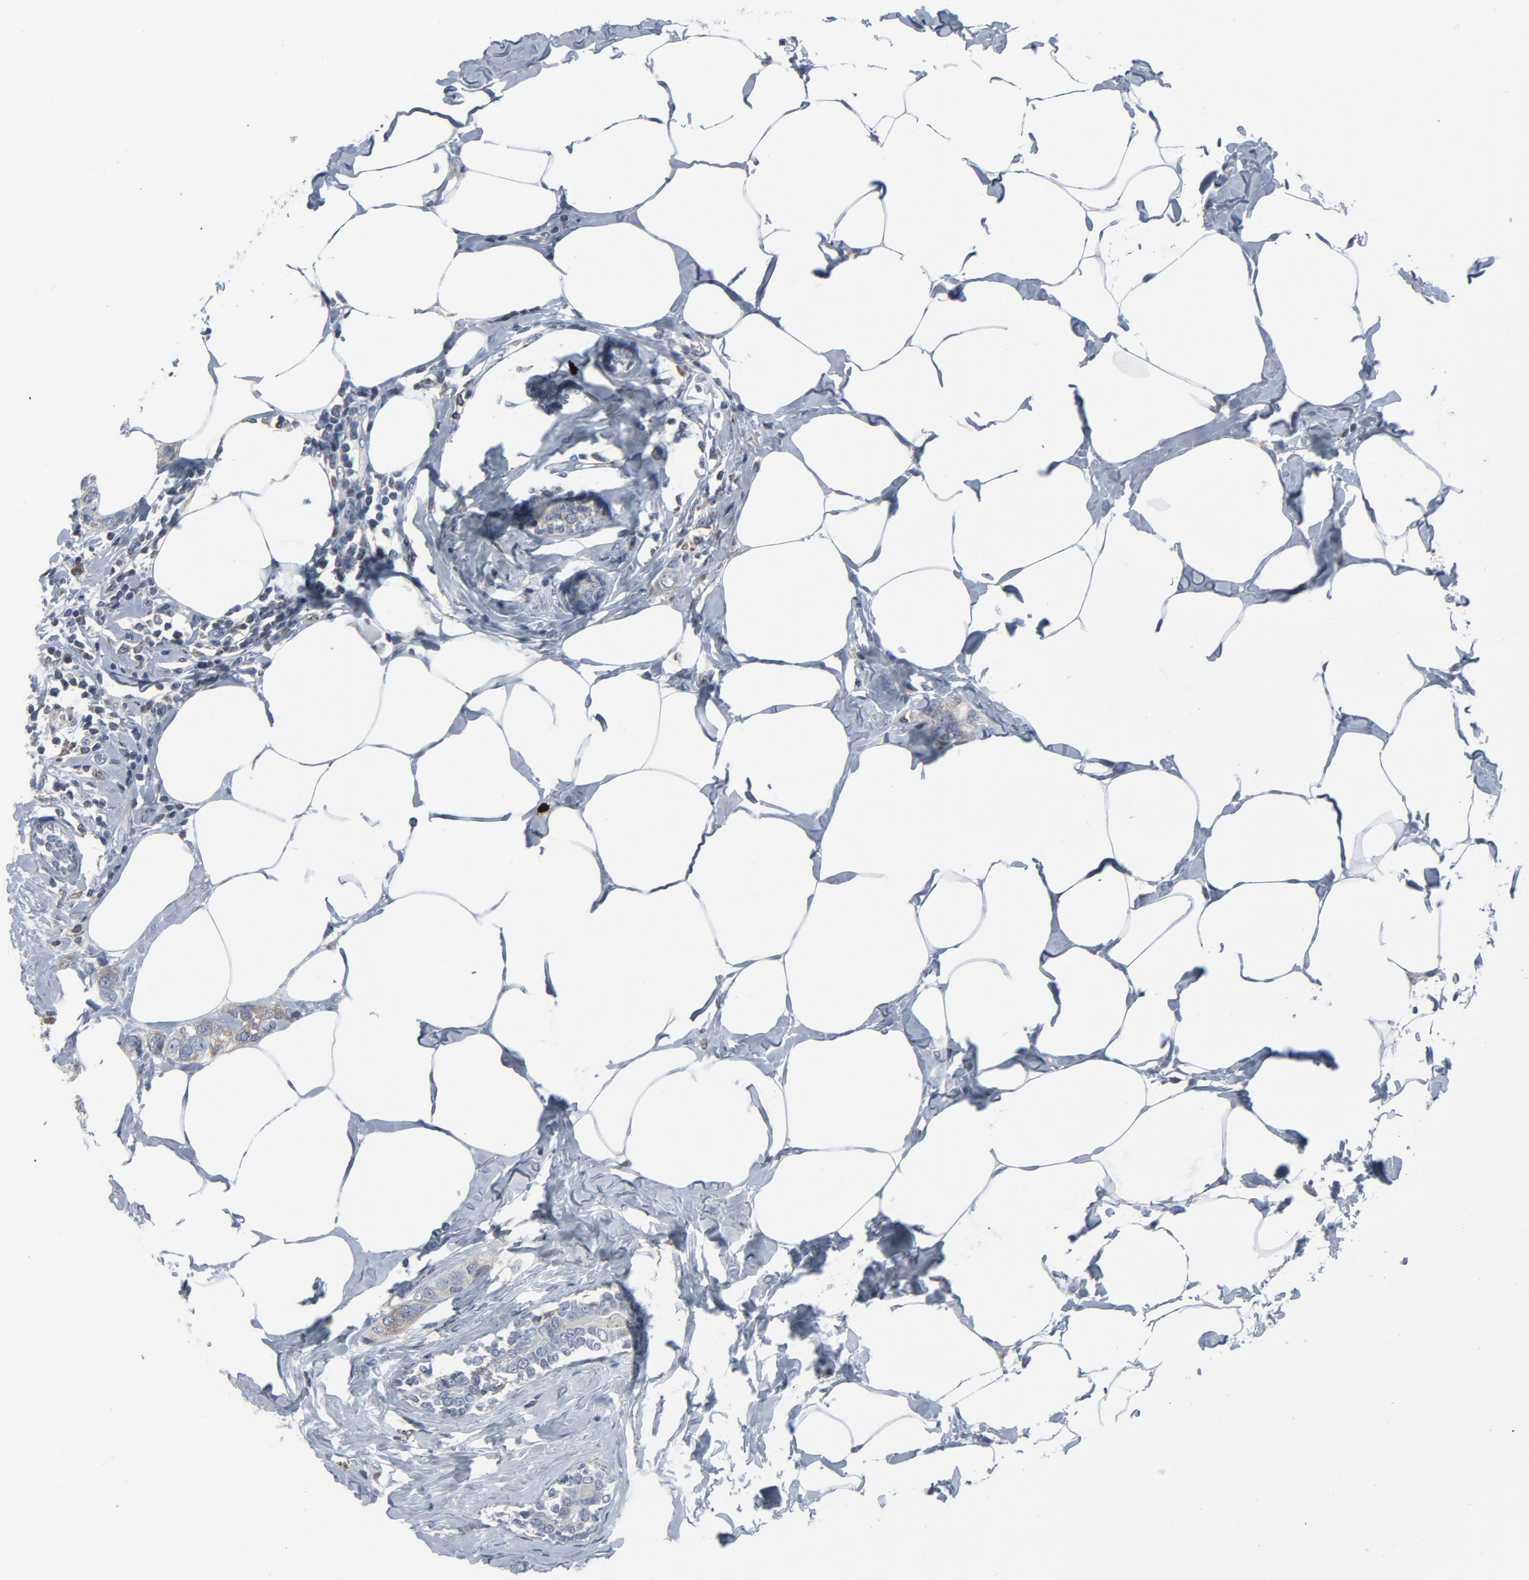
{"staining": {"intensity": "weak", "quantity": "<25%", "location": "cytoplasmic/membranous"}, "tissue": "breast cancer", "cell_type": "Tumor cells", "image_type": "cancer", "snomed": [{"axis": "morphology", "description": "Normal tissue, NOS"}, {"axis": "morphology", "description": "Duct carcinoma"}, {"axis": "topography", "description": "Breast"}], "caption": "This is an IHC micrograph of human breast cancer (intraductal carcinoma). There is no positivity in tumor cells.", "gene": "GPX2", "patient": {"sex": "female", "age": 50}}